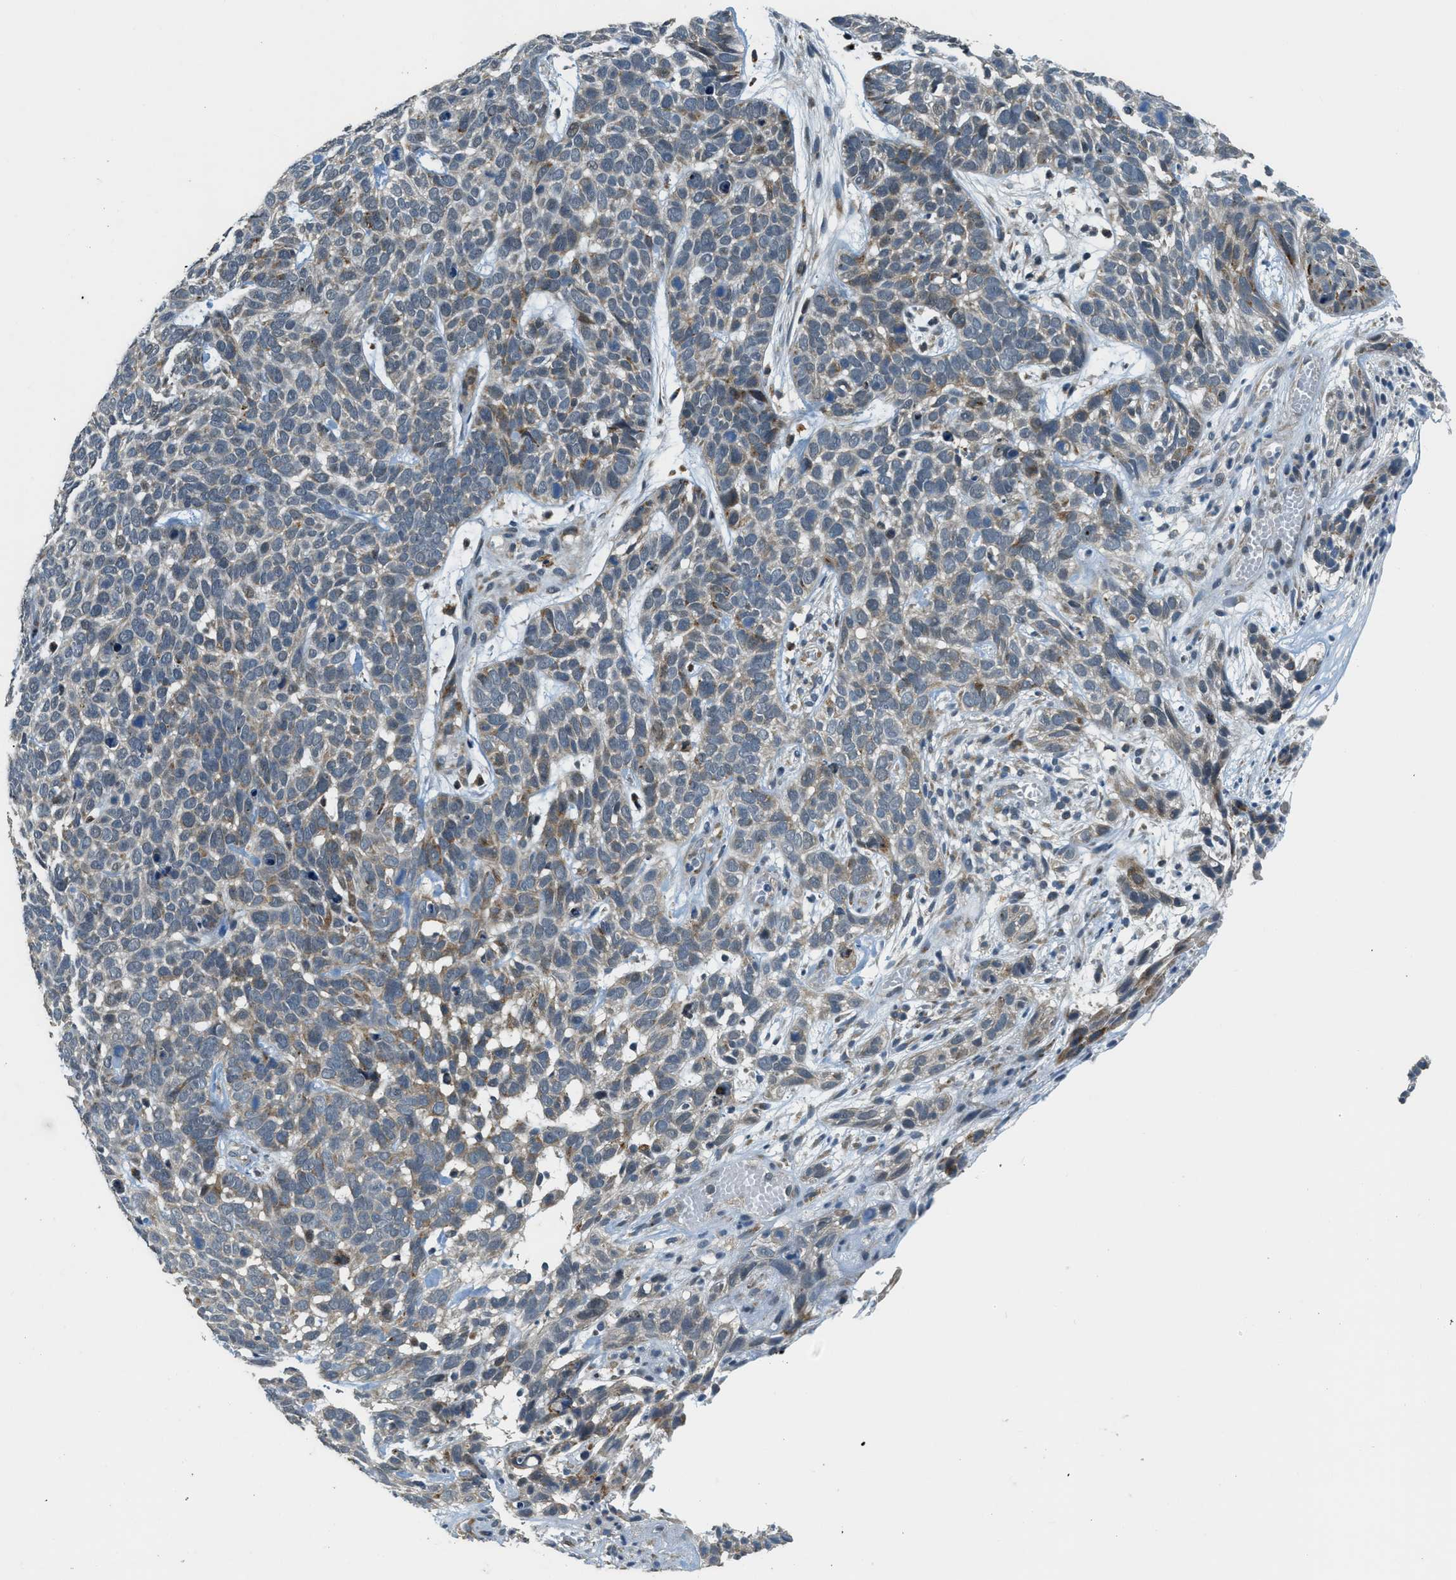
{"staining": {"intensity": "moderate", "quantity": "<25%", "location": "cytoplasmic/membranous"}, "tissue": "skin cancer", "cell_type": "Tumor cells", "image_type": "cancer", "snomed": [{"axis": "morphology", "description": "Basal cell carcinoma"}, {"axis": "topography", "description": "Skin"}], "caption": "Approximately <25% of tumor cells in skin cancer (basal cell carcinoma) reveal moderate cytoplasmic/membranous protein positivity as visualized by brown immunohistochemical staining.", "gene": "HERC2", "patient": {"sex": "male", "age": 87}}